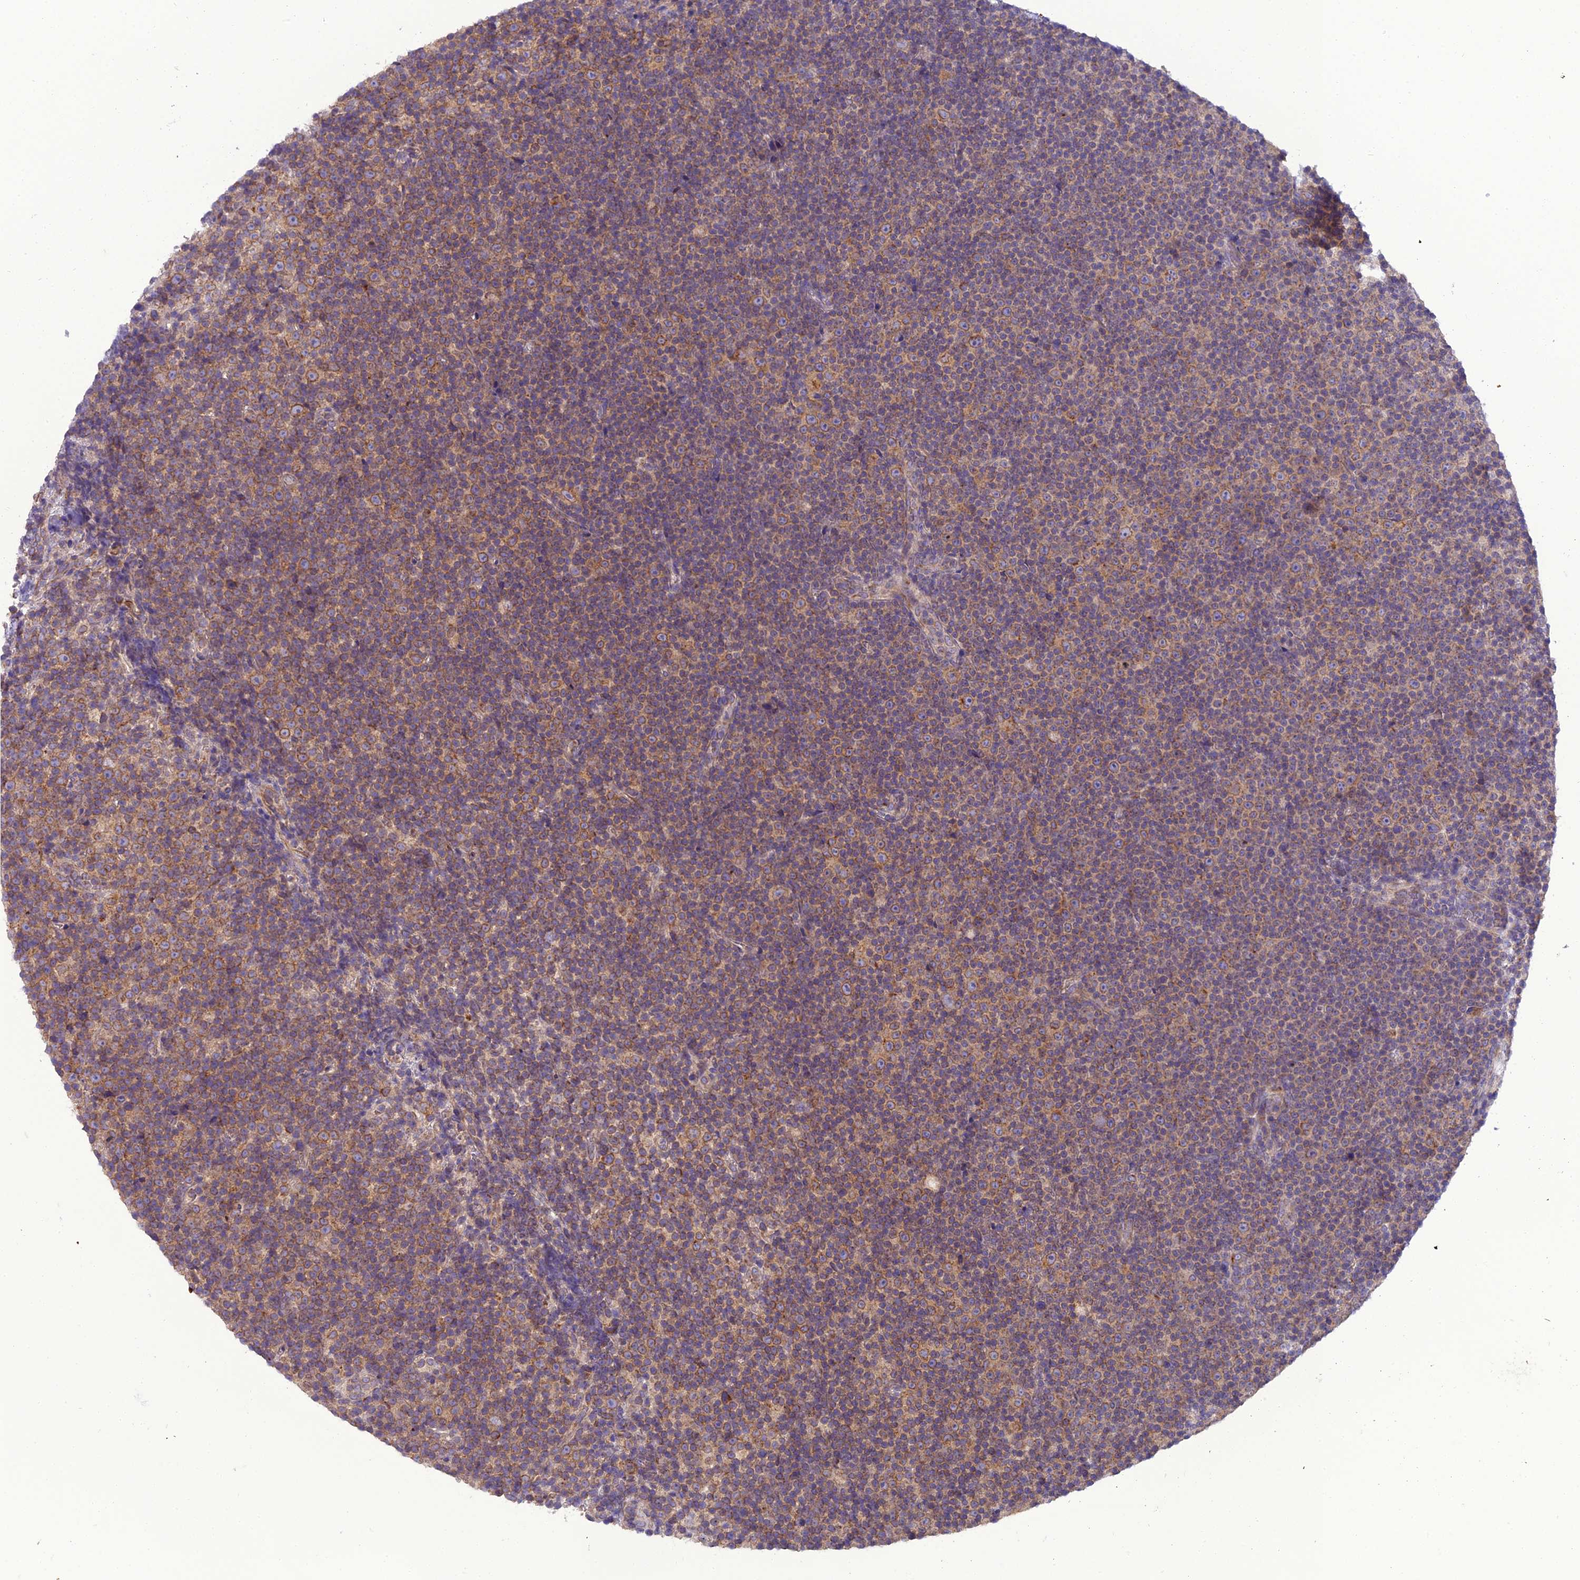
{"staining": {"intensity": "moderate", "quantity": ">75%", "location": "cytoplasmic/membranous"}, "tissue": "lymphoma", "cell_type": "Tumor cells", "image_type": "cancer", "snomed": [{"axis": "morphology", "description": "Malignant lymphoma, non-Hodgkin's type, Low grade"}, {"axis": "topography", "description": "Lymph node"}], "caption": "Human lymphoma stained with a brown dye reveals moderate cytoplasmic/membranous positive expression in approximately >75% of tumor cells.", "gene": "GOLPH3", "patient": {"sex": "female", "age": 67}}